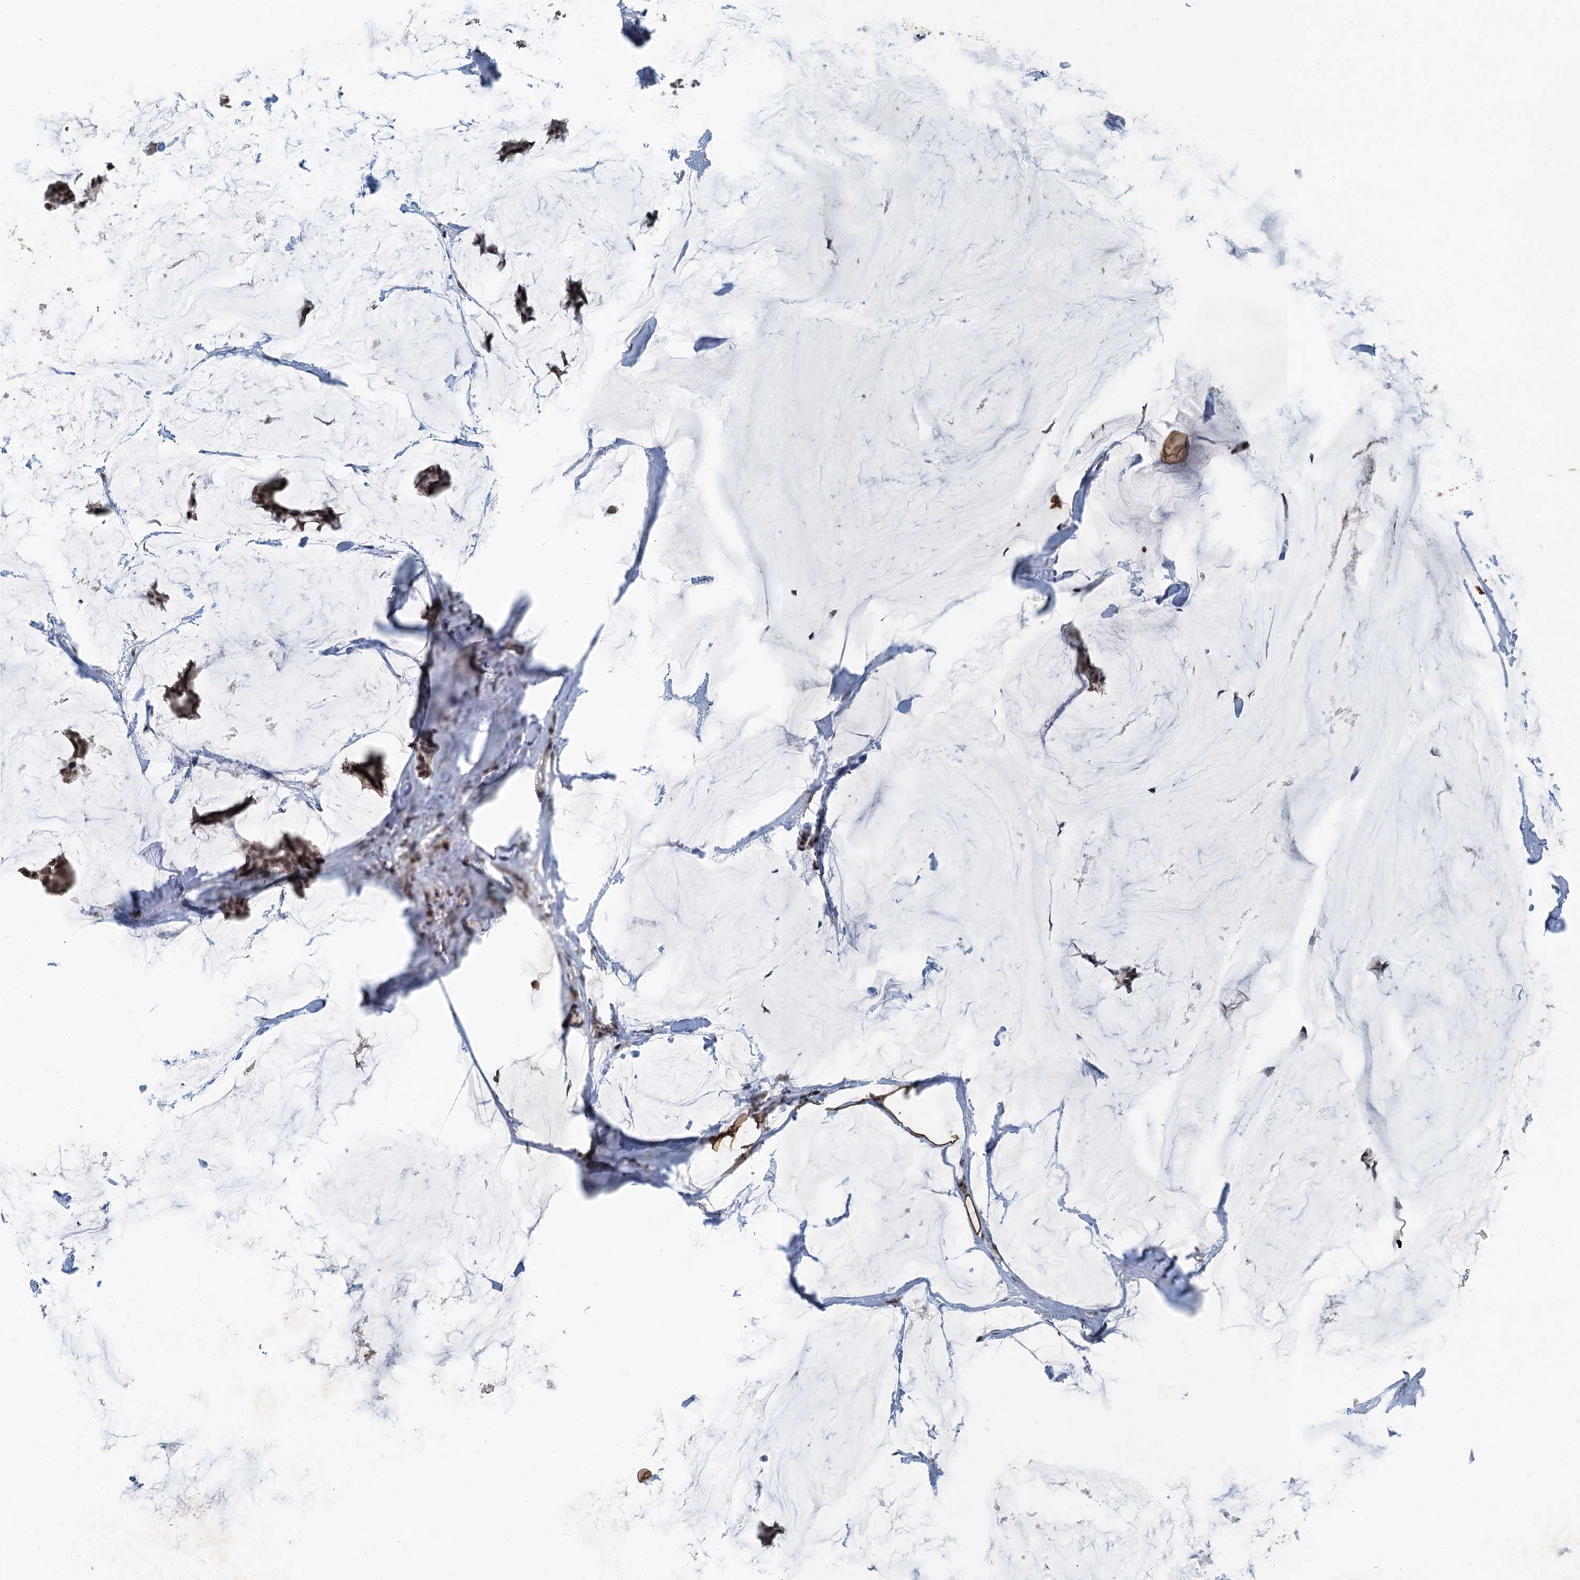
{"staining": {"intensity": "moderate", "quantity": ">75%", "location": "nuclear"}, "tissue": "breast cancer", "cell_type": "Tumor cells", "image_type": "cancer", "snomed": [{"axis": "morphology", "description": "Duct carcinoma"}, {"axis": "topography", "description": "Breast"}], "caption": "Immunohistochemistry (IHC) micrograph of human invasive ductal carcinoma (breast) stained for a protein (brown), which displays medium levels of moderate nuclear positivity in approximately >75% of tumor cells.", "gene": "MTA3", "patient": {"sex": "female", "age": 93}}